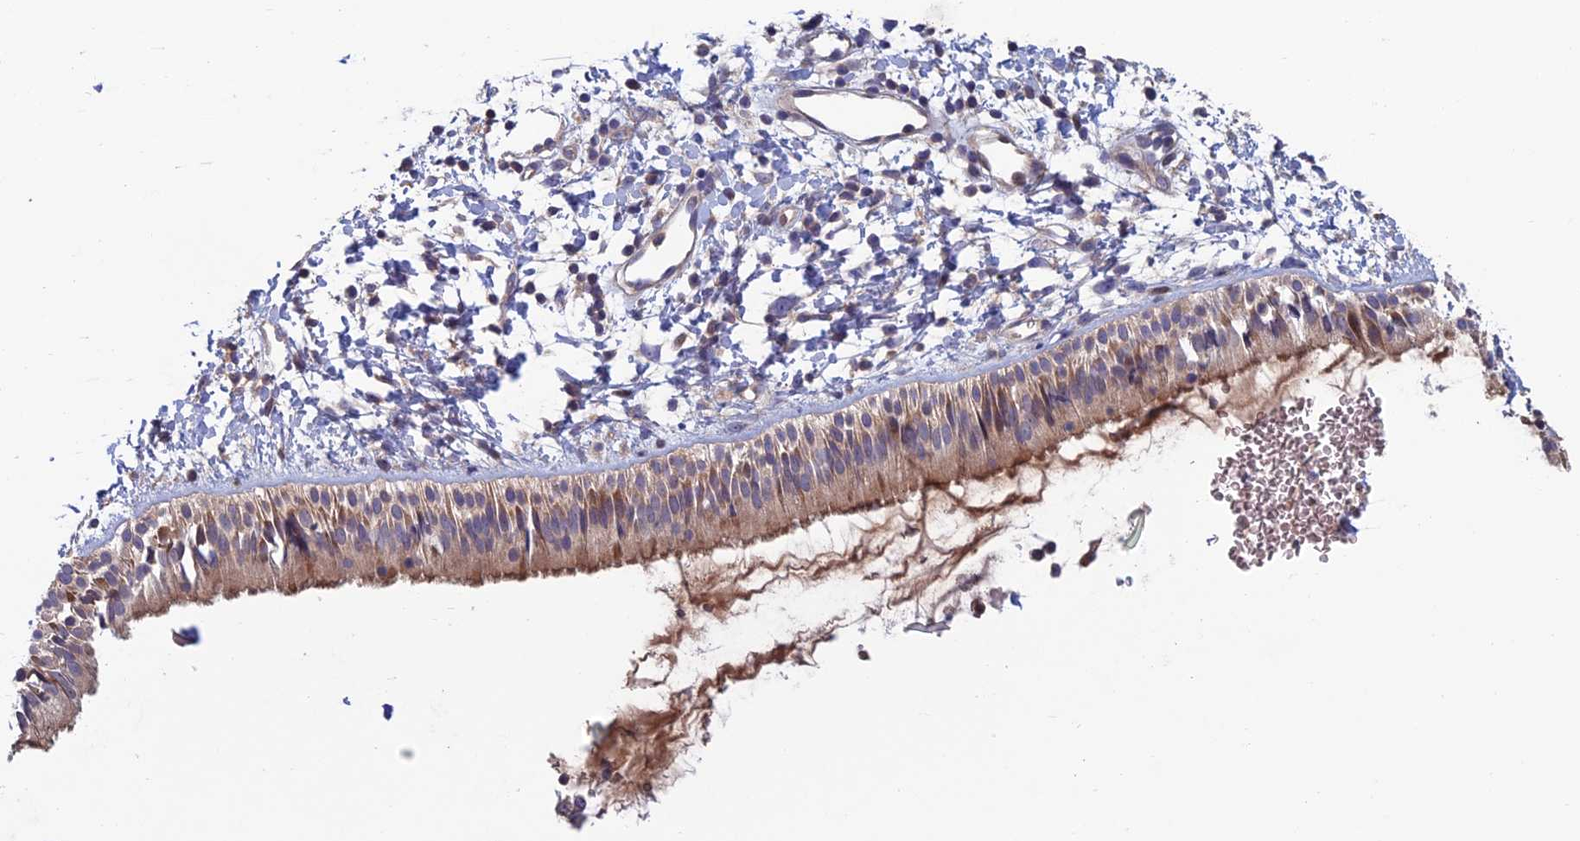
{"staining": {"intensity": "moderate", "quantity": ">75%", "location": "cytoplasmic/membranous"}, "tissue": "nasopharynx", "cell_type": "Respiratory epithelial cells", "image_type": "normal", "snomed": [{"axis": "morphology", "description": "Normal tissue, NOS"}, {"axis": "topography", "description": "Nasopharynx"}], "caption": "Immunohistochemical staining of unremarkable nasopharynx demonstrates moderate cytoplasmic/membranous protein staining in about >75% of respiratory epithelial cells. (brown staining indicates protein expression, while blue staining denotes nuclei).", "gene": "USP37", "patient": {"sex": "male", "age": 22}}